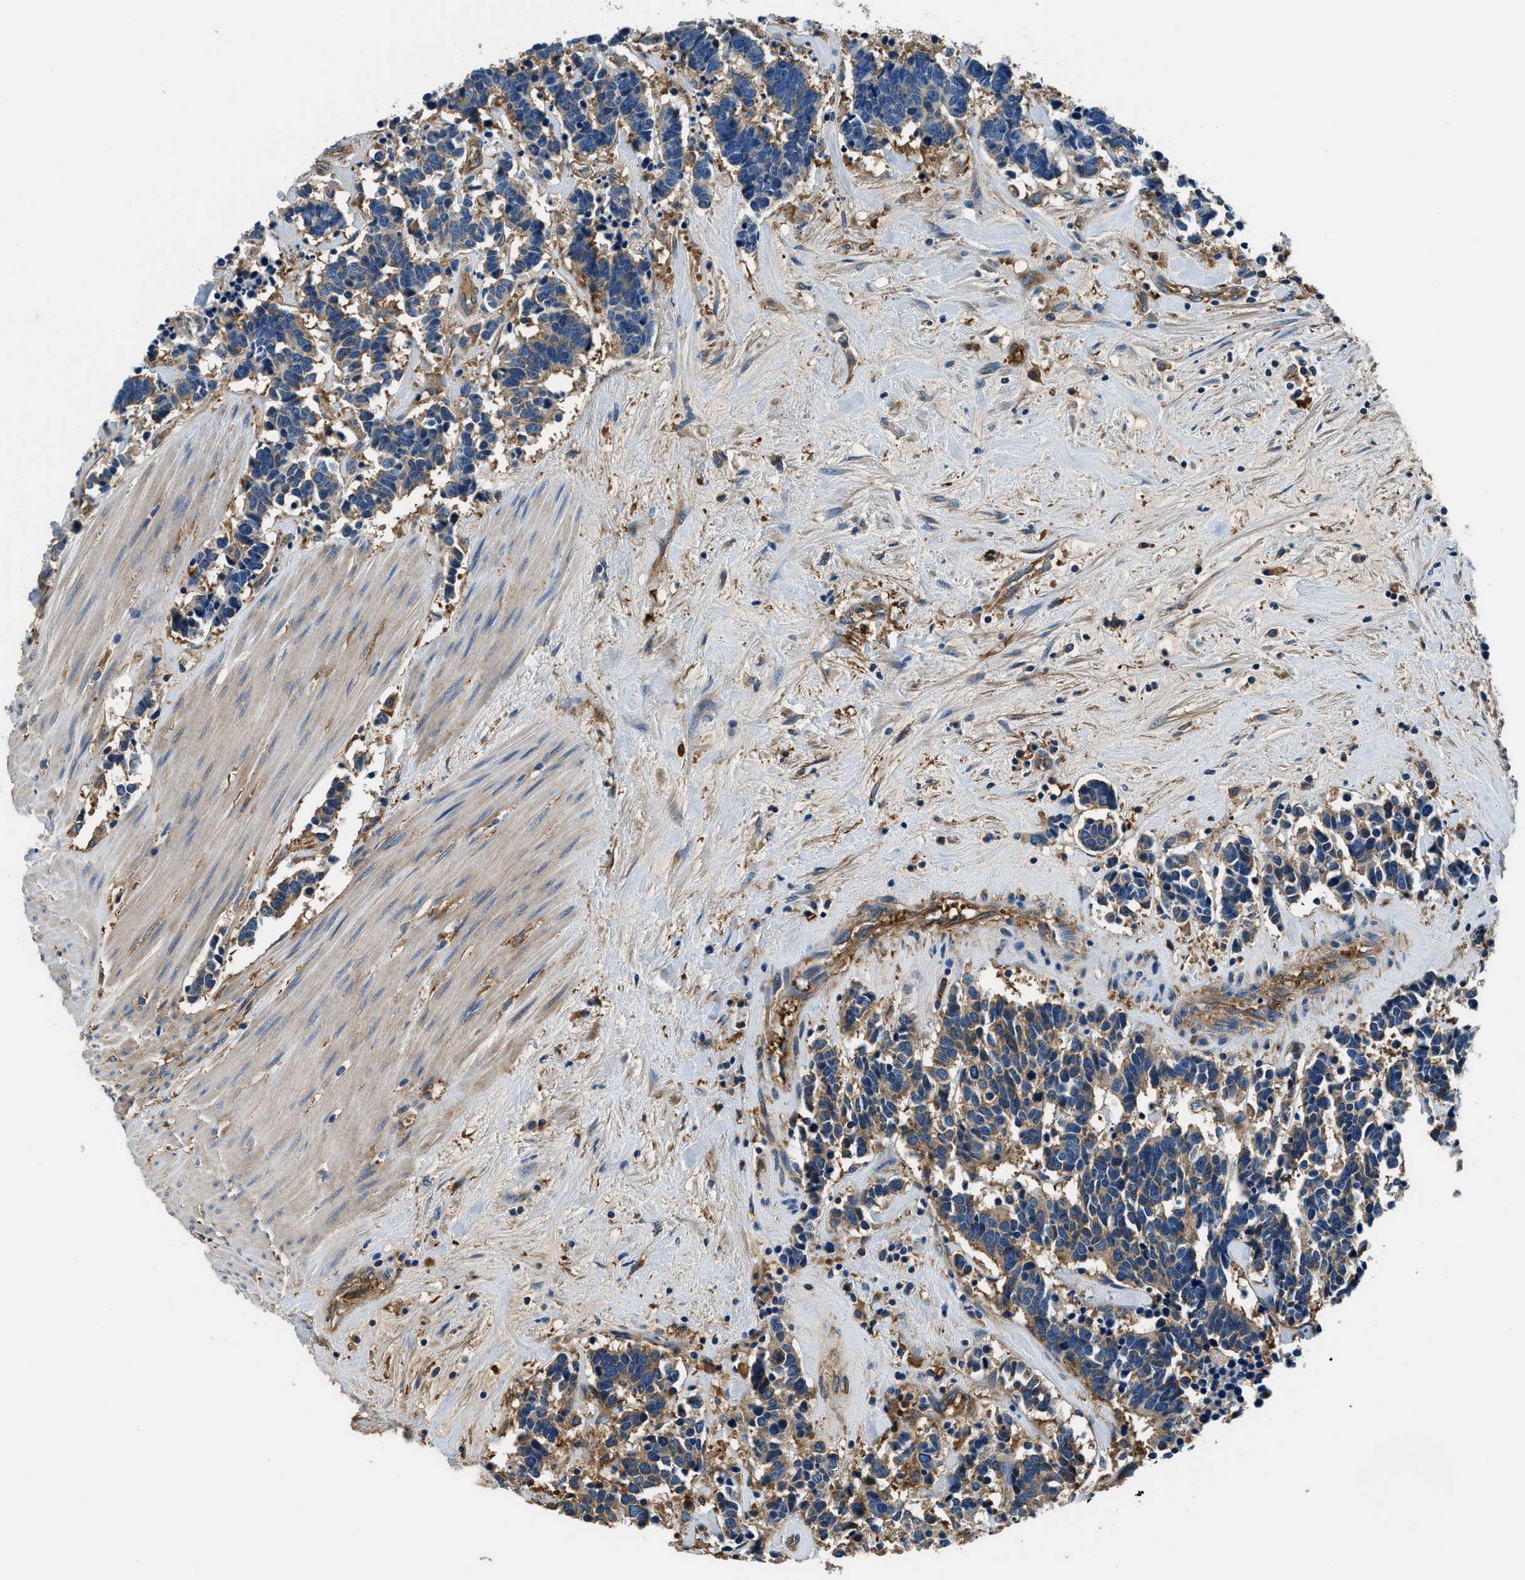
{"staining": {"intensity": "weak", "quantity": ">75%", "location": "cytoplasmic/membranous"}, "tissue": "carcinoid", "cell_type": "Tumor cells", "image_type": "cancer", "snomed": [{"axis": "morphology", "description": "Carcinoma, NOS"}, {"axis": "morphology", "description": "Carcinoid, malignant, NOS"}, {"axis": "topography", "description": "Urinary bladder"}], "caption": "Approximately >75% of tumor cells in human carcinoid display weak cytoplasmic/membranous protein positivity as visualized by brown immunohistochemical staining.", "gene": "EEA1", "patient": {"sex": "male", "age": 57}}